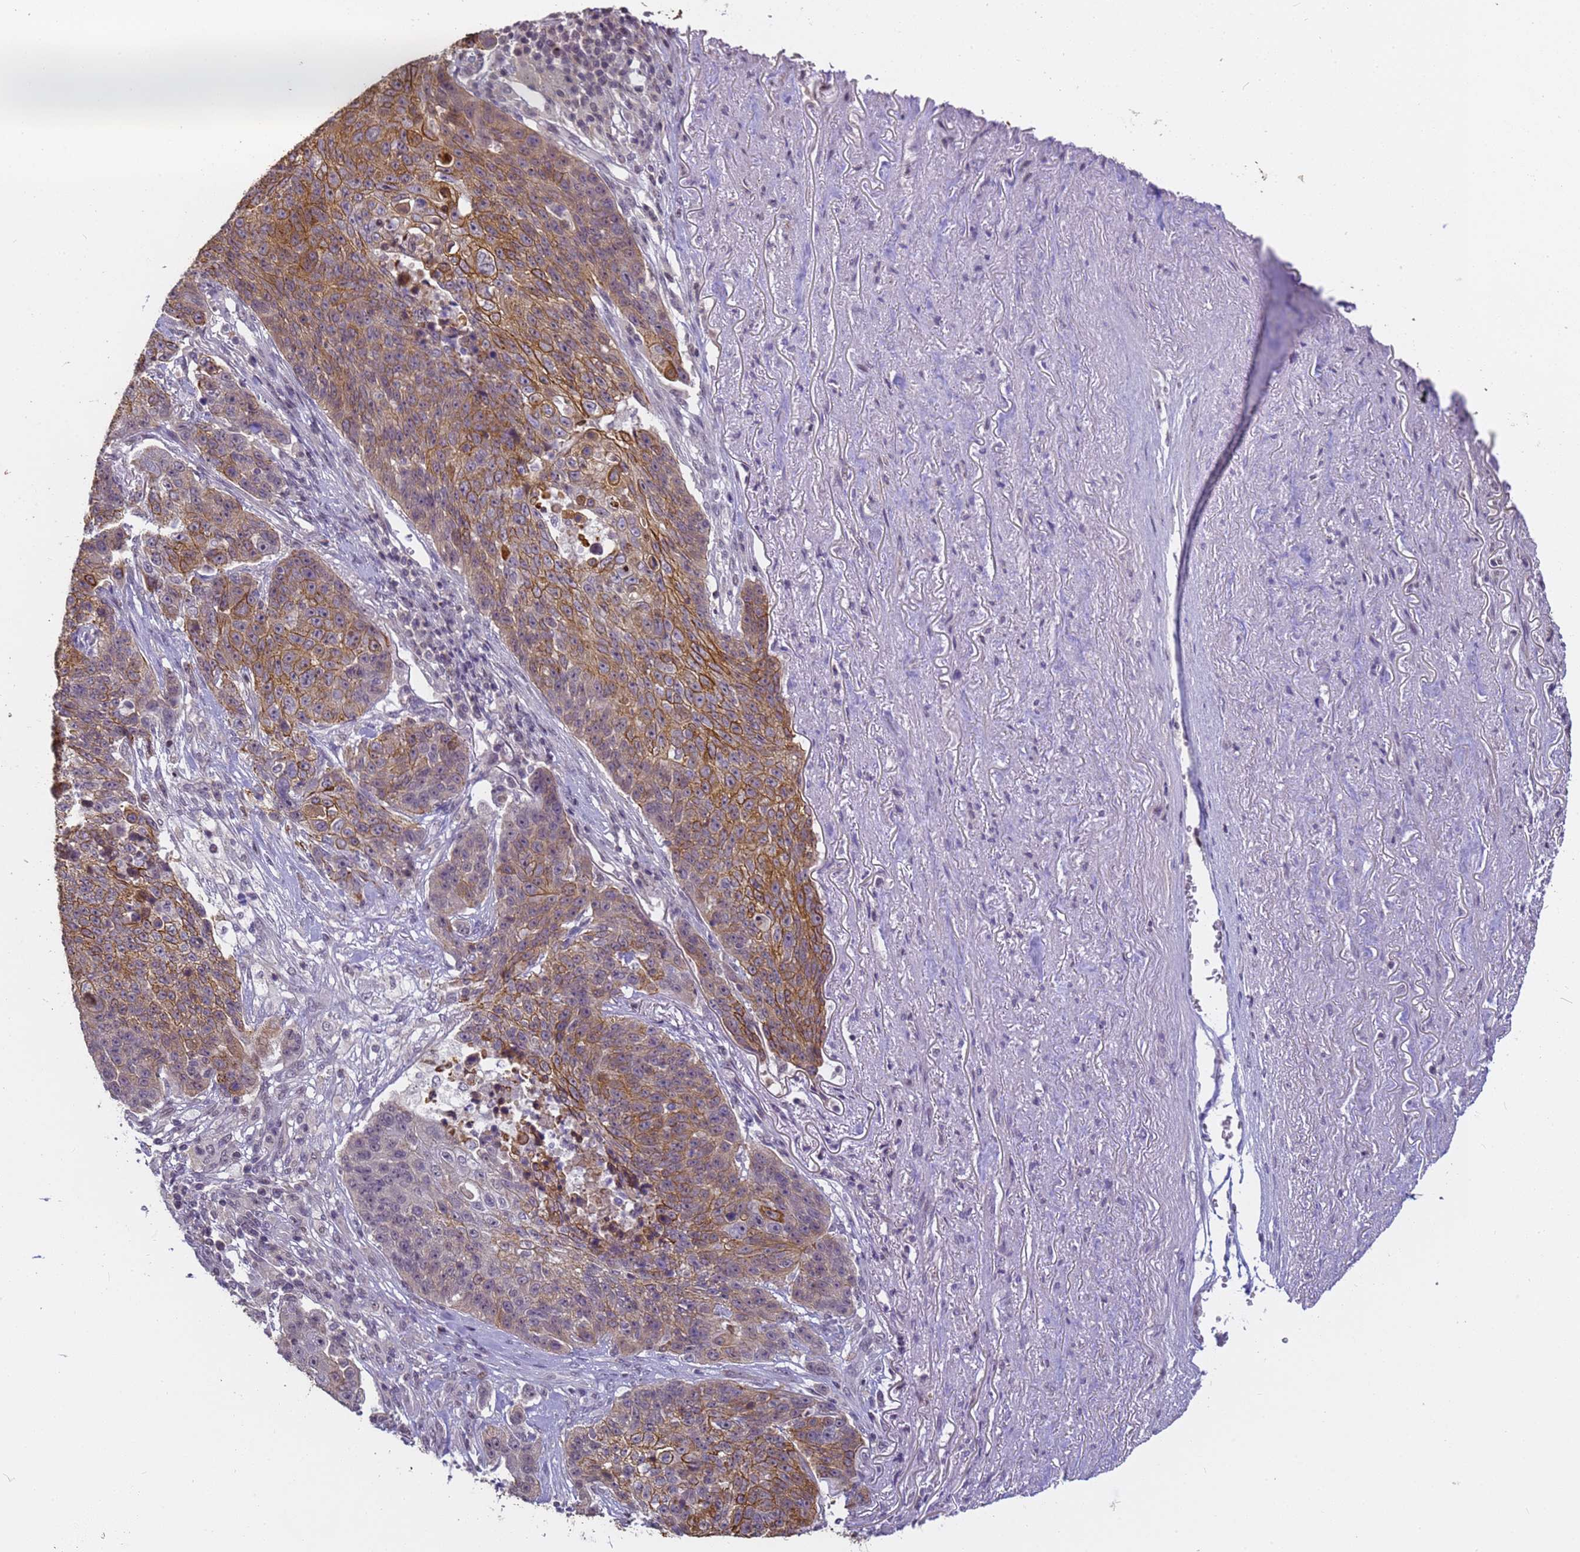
{"staining": {"intensity": "strong", "quantity": "25%-75%", "location": "cytoplasmic/membranous"}, "tissue": "lung cancer", "cell_type": "Tumor cells", "image_type": "cancer", "snomed": [{"axis": "morphology", "description": "Normal tissue, NOS"}, {"axis": "morphology", "description": "Squamous cell carcinoma, NOS"}, {"axis": "topography", "description": "Lymph node"}, {"axis": "topography", "description": "Lung"}], "caption": "Tumor cells reveal strong cytoplasmic/membranous staining in about 25%-75% of cells in lung cancer. The protein of interest is shown in brown color, while the nuclei are stained blue.", "gene": "VWA3A", "patient": {"sex": "male", "age": 66}}